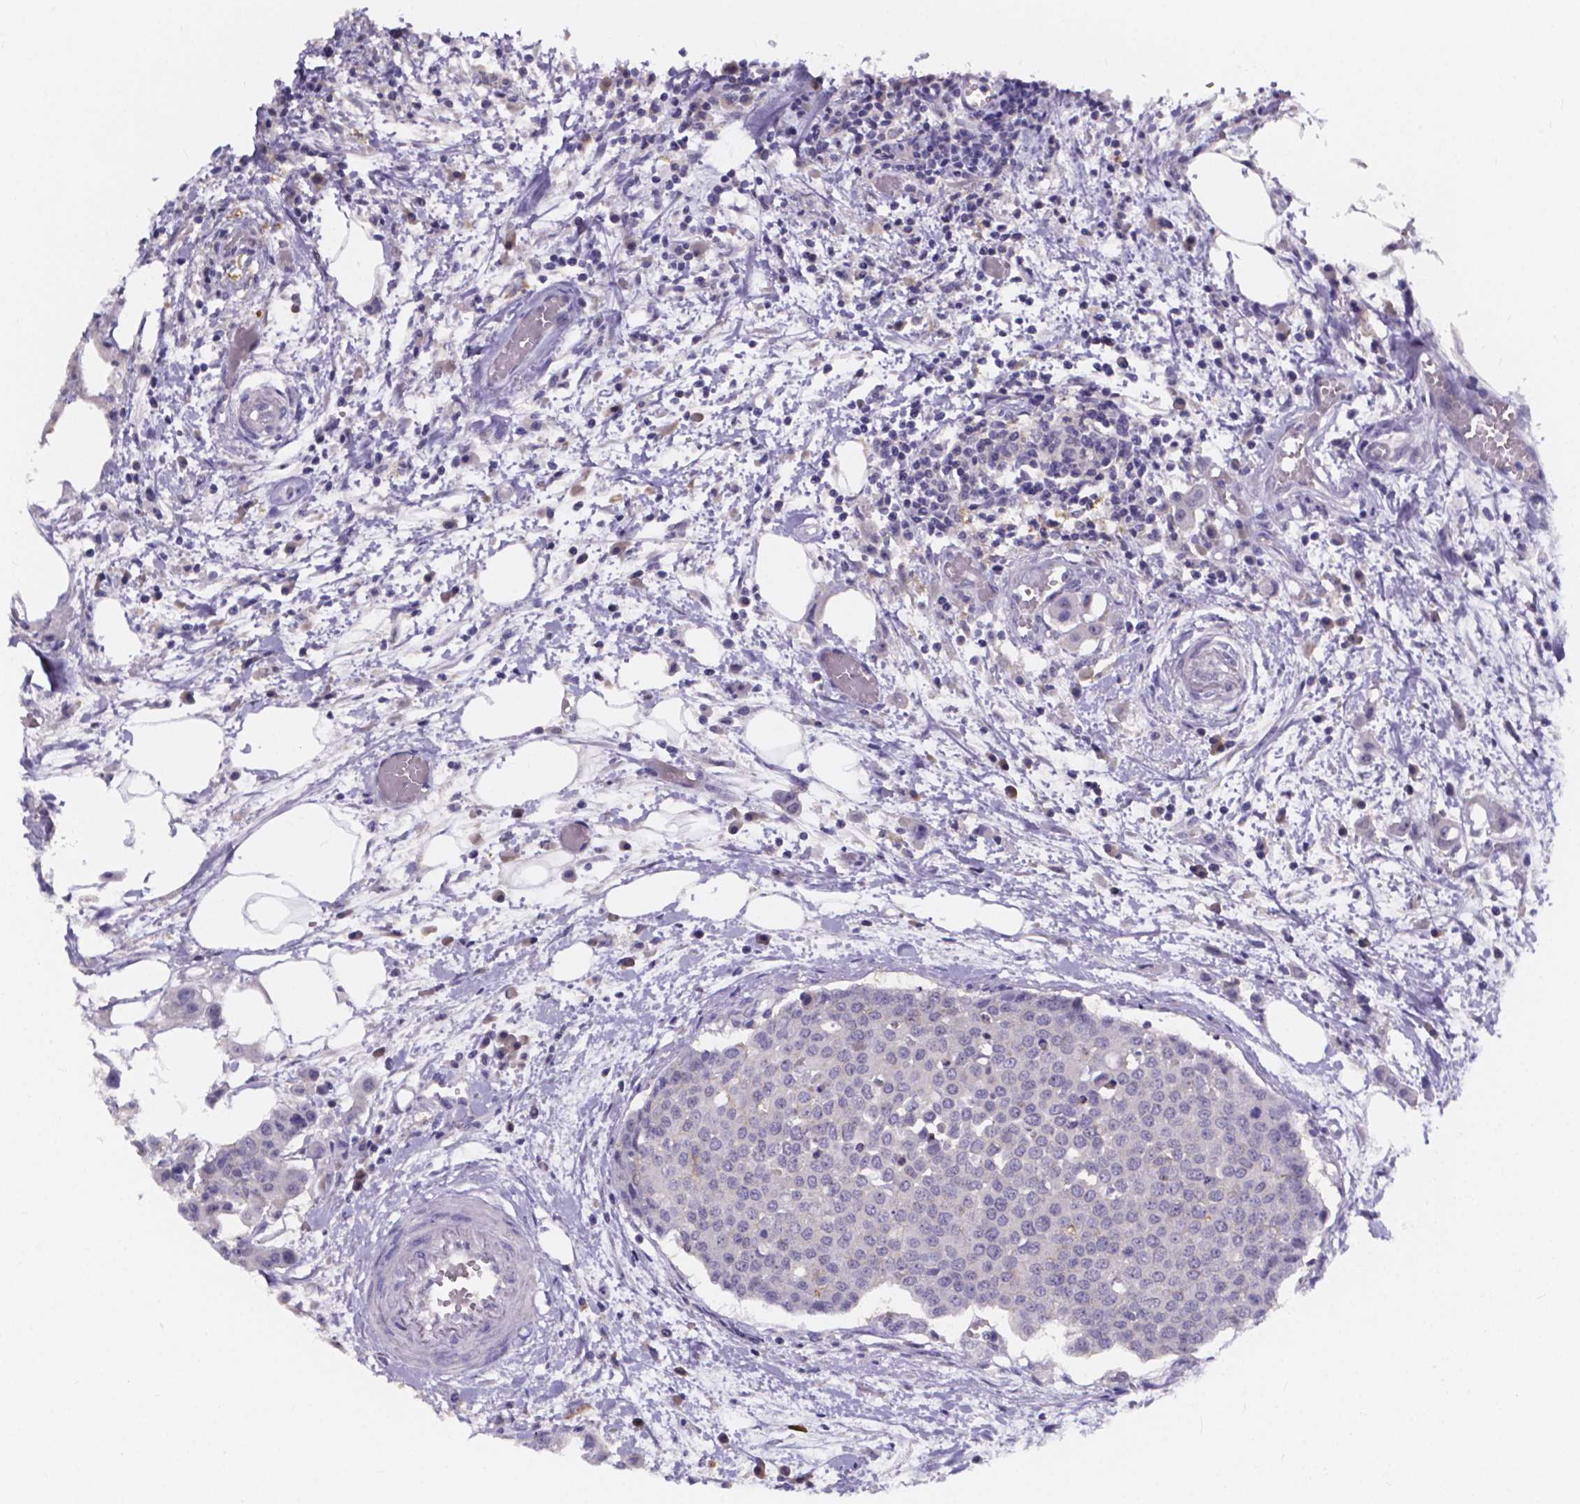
{"staining": {"intensity": "negative", "quantity": "none", "location": "none"}, "tissue": "carcinoid", "cell_type": "Tumor cells", "image_type": "cancer", "snomed": [{"axis": "morphology", "description": "Carcinoid, malignant, NOS"}, {"axis": "topography", "description": "Colon"}], "caption": "DAB (3,3'-diaminobenzidine) immunohistochemical staining of human carcinoid (malignant) shows no significant expression in tumor cells. (DAB immunohistochemistry, high magnification).", "gene": "SPOCD1", "patient": {"sex": "male", "age": 81}}